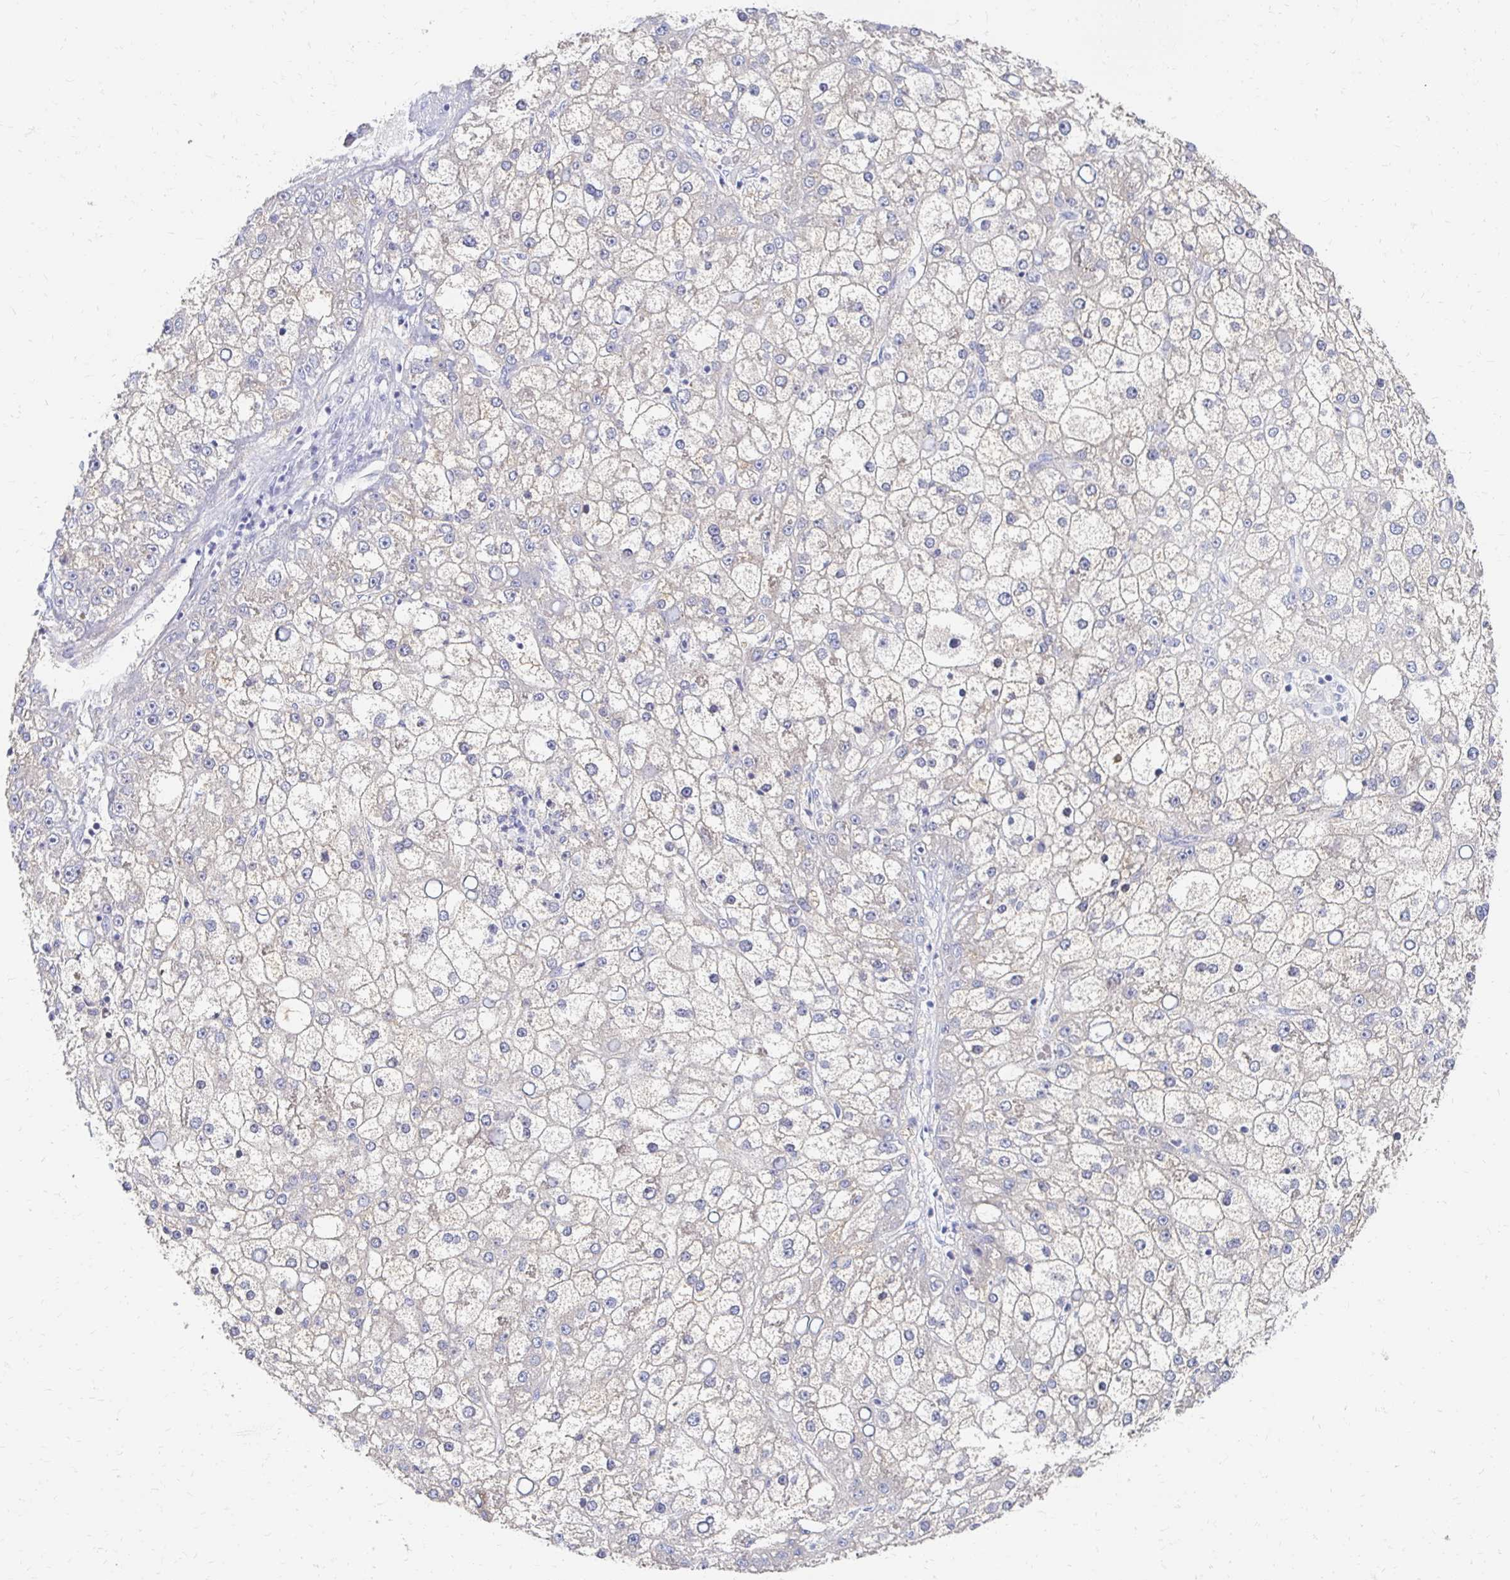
{"staining": {"intensity": "negative", "quantity": "none", "location": "none"}, "tissue": "liver cancer", "cell_type": "Tumor cells", "image_type": "cancer", "snomed": [{"axis": "morphology", "description": "Carcinoma, Hepatocellular, NOS"}, {"axis": "topography", "description": "Liver"}], "caption": "Histopathology image shows no protein staining in tumor cells of liver cancer (hepatocellular carcinoma) tissue.", "gene": "CST6", "patient": {"sex": "male", "age": 67}}